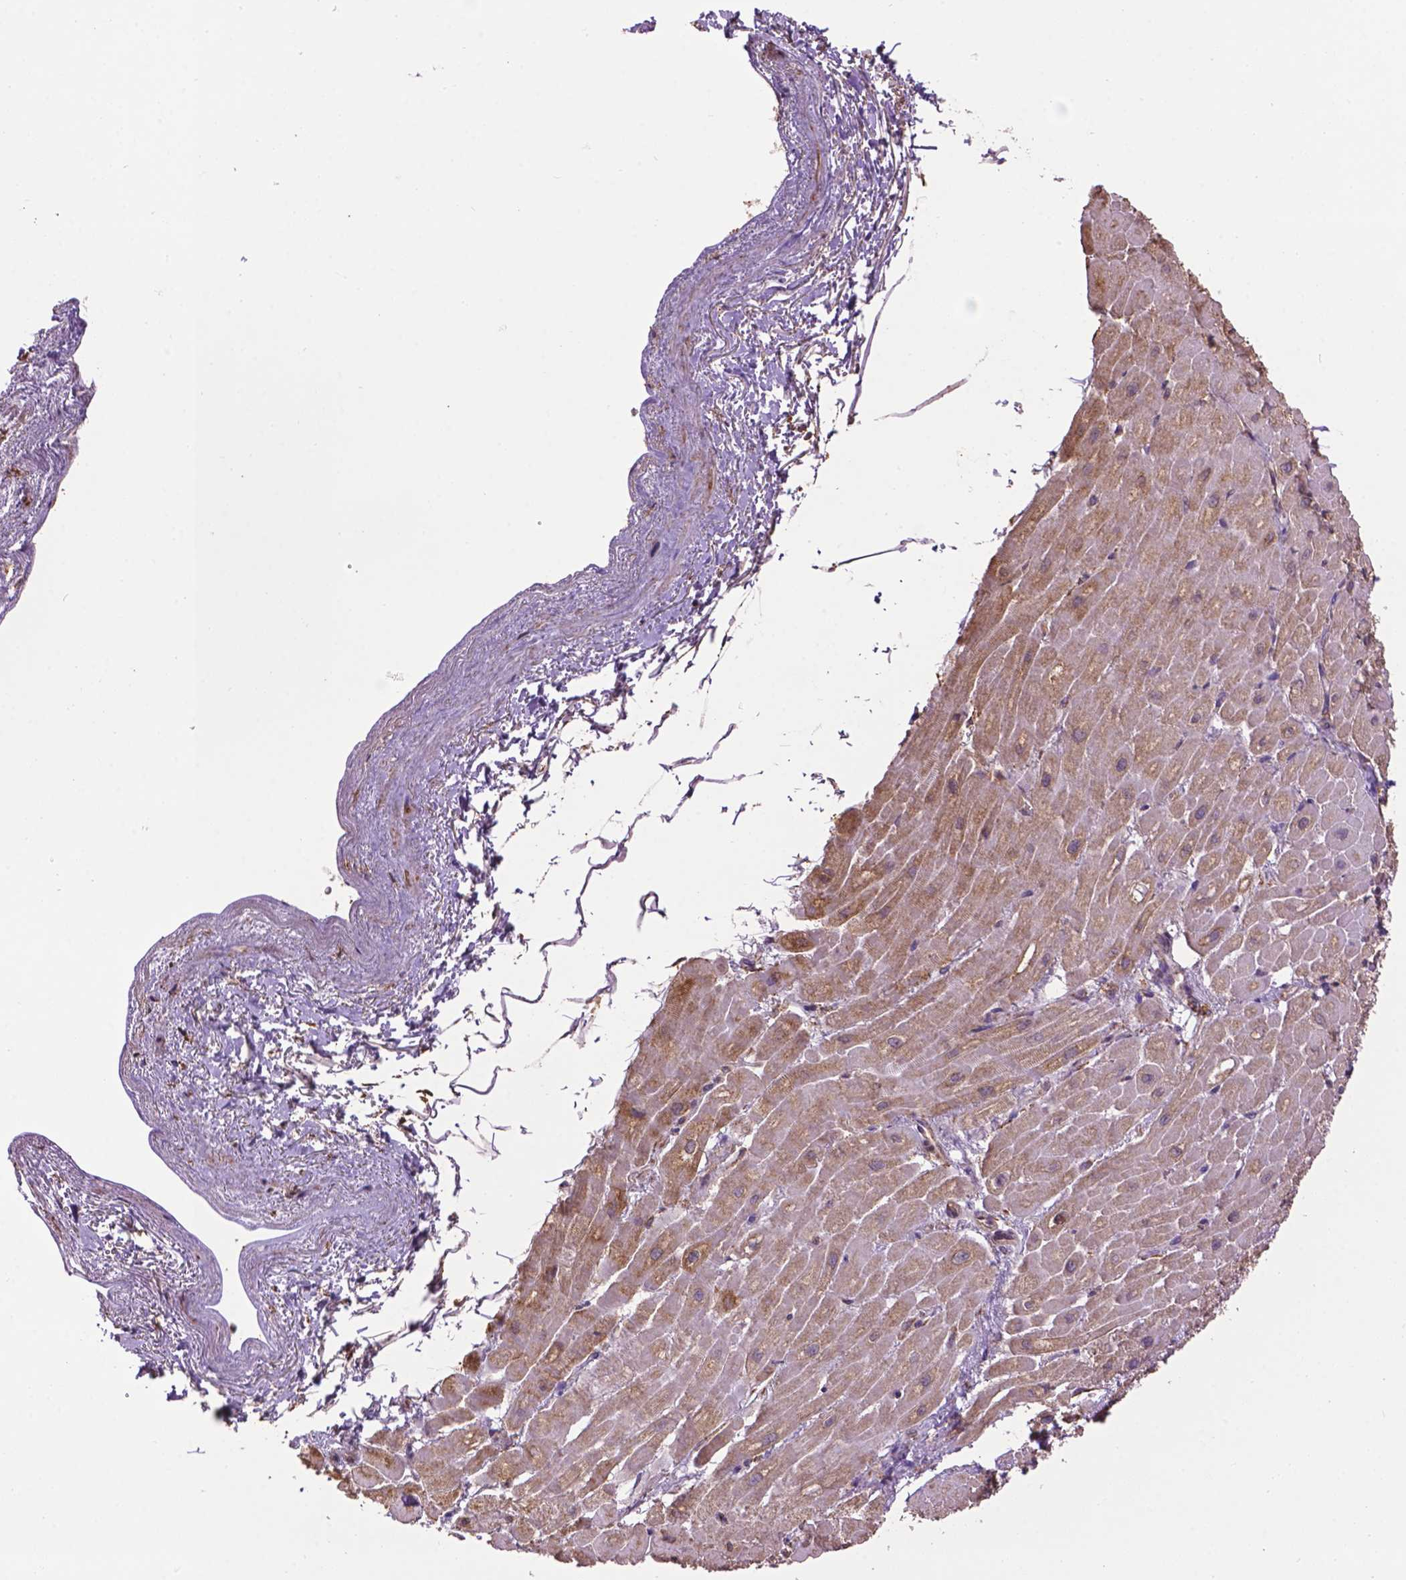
{"staining": {"intensity": "weak", "quantity": "25%-75%", "location": "cytoplasmic/membranous"}, "tissue": "heart muscle", "cell_type": "Cardiomyocytes", "image_type": "normal", "snomed": [{"axis": "morphology", "description": "Normal tissue, NOS"}, {"axis": "topography", "description": "Heart"}], "caption": "Protein staining of benign heart muscle demonstrates weak cytoplasmic/membranous staining in approximately 25%-75% of cardiomyocytes. (Stains: DAB in brown, nuclei in blue, Microscopy: brightfield microscopy at high magnification).", "gene": "PPP2R5E", "patient": {"sex": "male", "age": 62}}